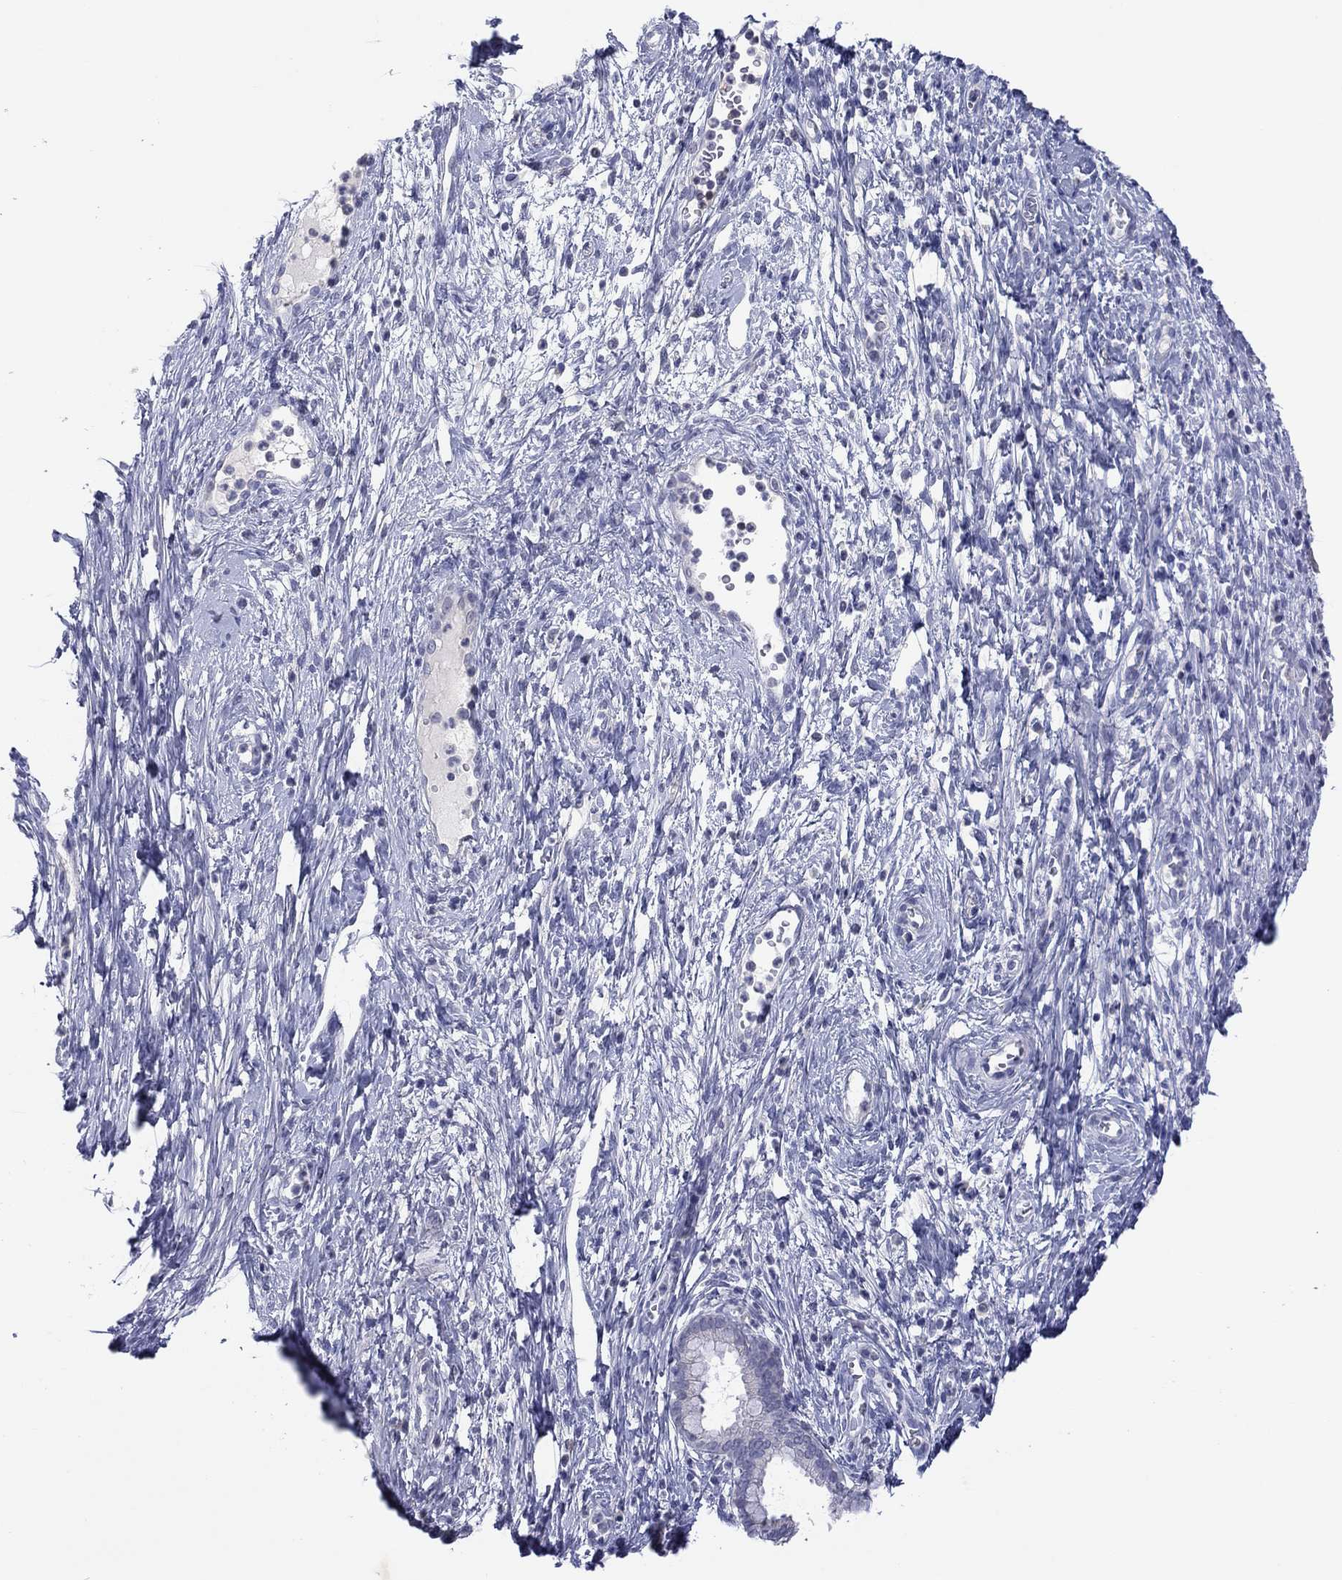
{"staining": {"intensity": "negative", "quantity": "none", "location": "none"}, "tissue": "cervical cancer", "cell_type": "Tumor cells", "image_type": "cancer", "snomed": [{"axis": "morphology", "description": "Squamous cell carcinoma, NOS"}, {"axis": "topography", "description": "Cervix"}], "caption": "The photomicrograph displays no staining of tumor cells in squamous cell carcinoma (cervical).", "gene": "CYP2B6", "patient": {"sex": "female", "age": 32}}